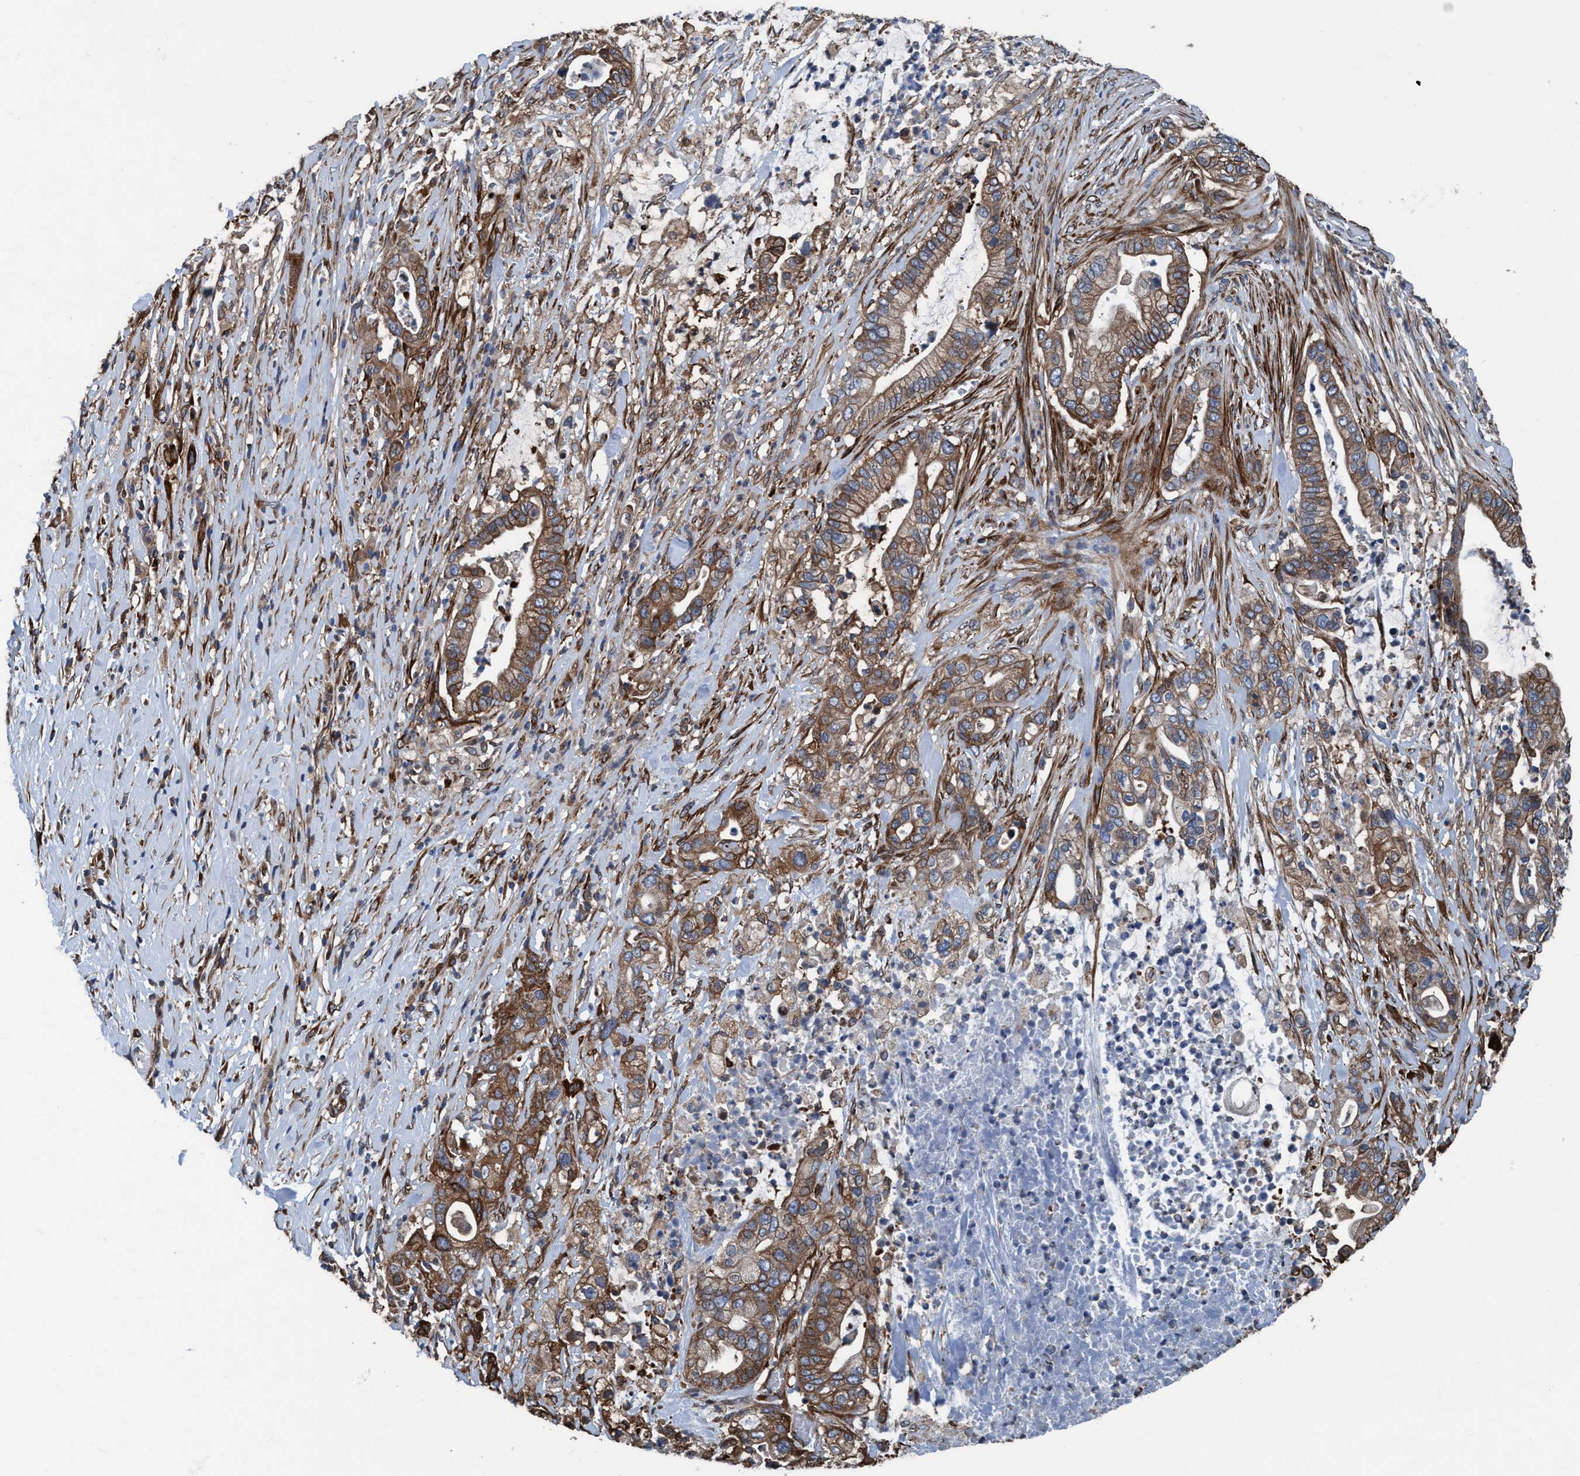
{"staining": {"intensity": "moderate", "quantity": ">75%", "location": "cytoplasmic/membranous"}, "tissue": "pancreatic cancer", "cell_type": "Tumor cells", "image_type": "cancer", "snomed": [{"axis": "morphology", "description": "Adenocarcinoma, NOS"}, {"axis": "topography", "description": "Pancreas"}], "caption": "Brown immunohistochemical staining in human pancreatic cancer demonstrates moderate cytoplasmic/membranous expression in approximately >75% of tumor cells.", "gene": "NMT1", "patient": {"sex": "male", "age": 69}}